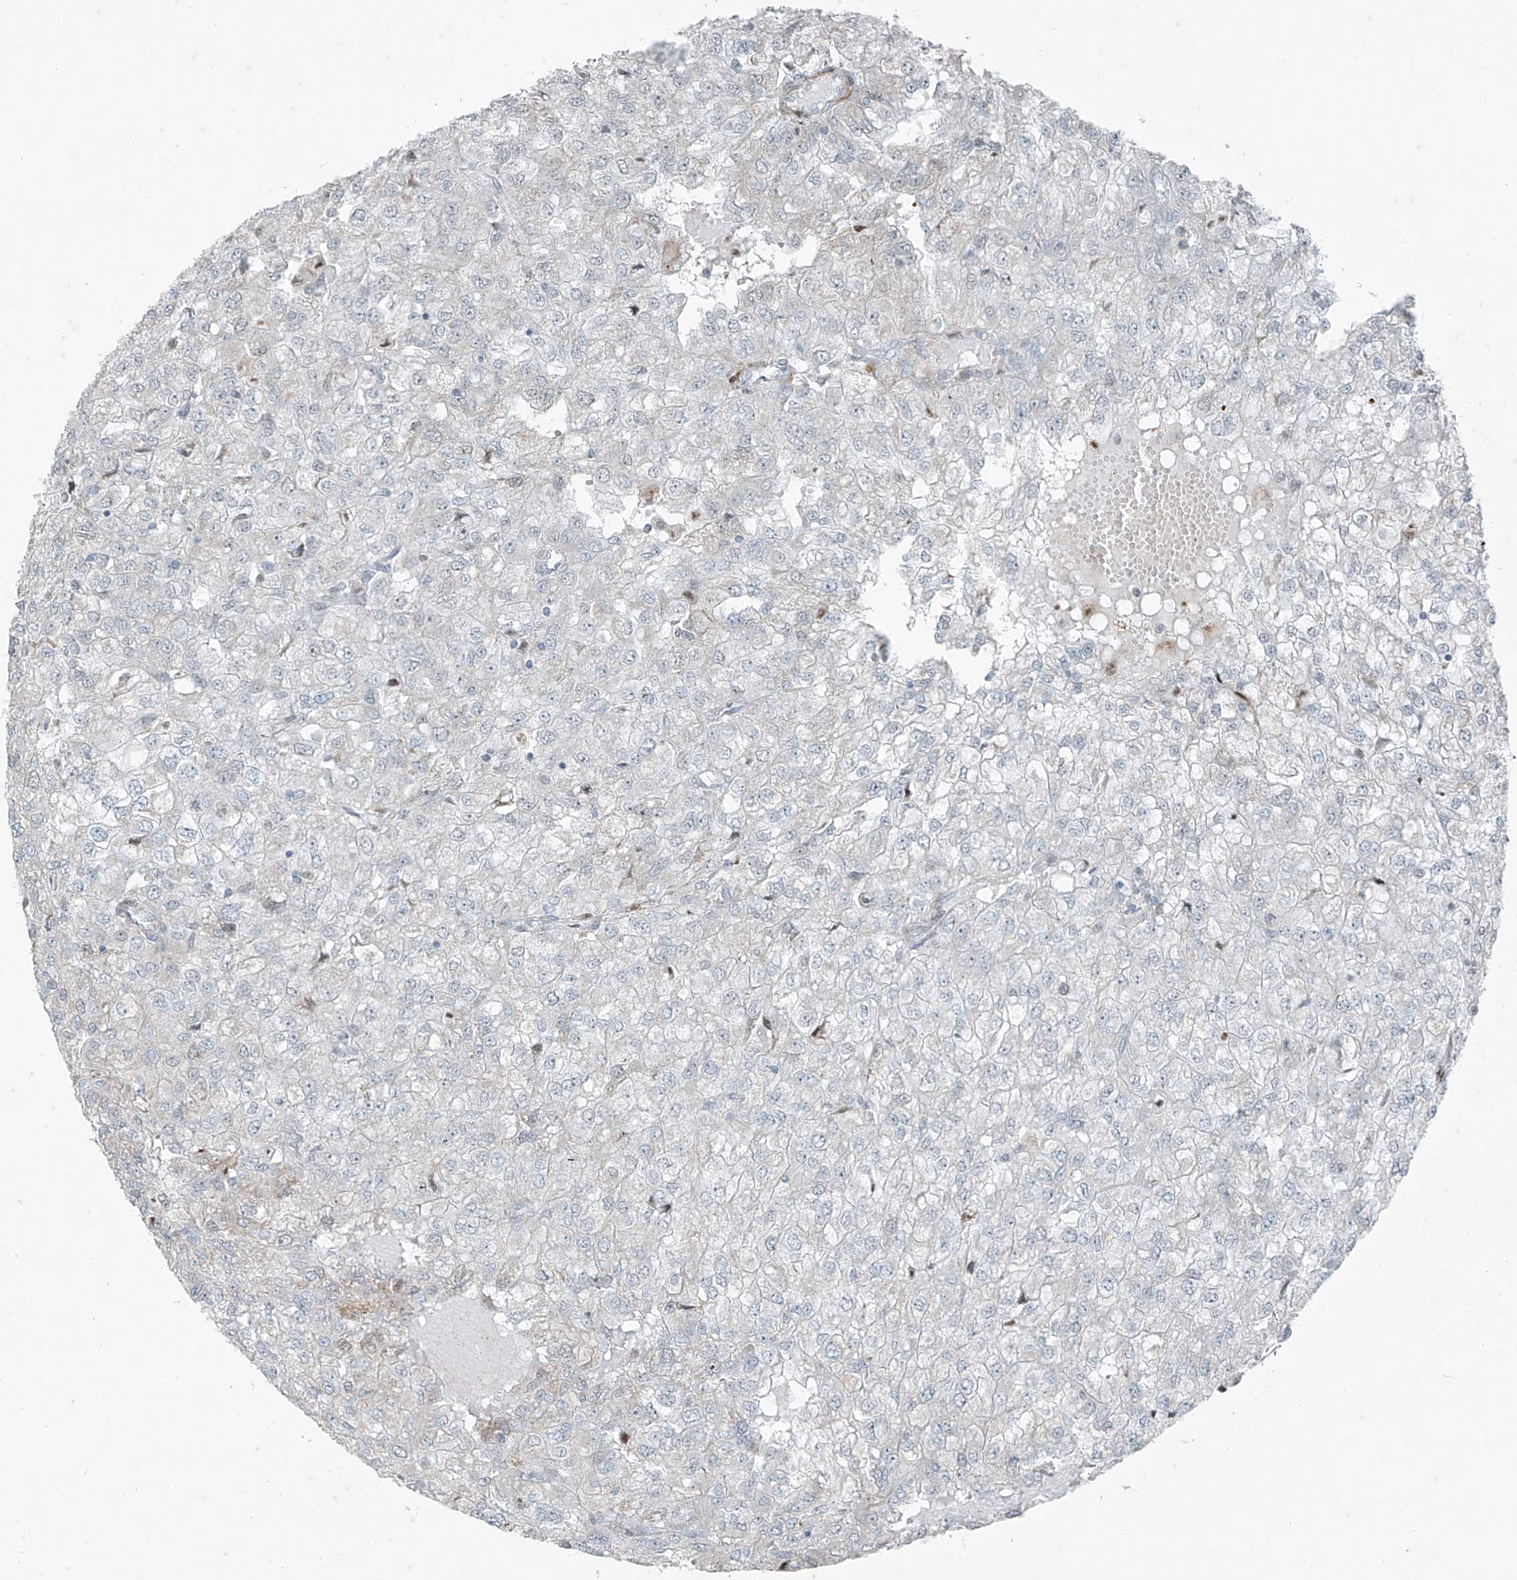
{"staining": {"intensity": "negative", "quantity": "none", "location": "none"}, "tissue": "renal cancer", "cell_type": "Tumor cells", "image_type": "cancer", "snomed": [{"axis": "morphology", "description": "Adenocarcinoma, NOS"}, {"axis": "topography", "description": "Kidney"}], "caption": "Immunohistochemistry (IHC) micrograph of neoplastic tissue: human renal cancer (adenocarcinoma) stained with DAB reveals no significant protein expression in tumor cells. The staining is performed using DAB brown chromogen with nuclei counter-stained in using hematoxylin.", "gene": "PPCS", "patient": {"sex": "female", "age": 54}}